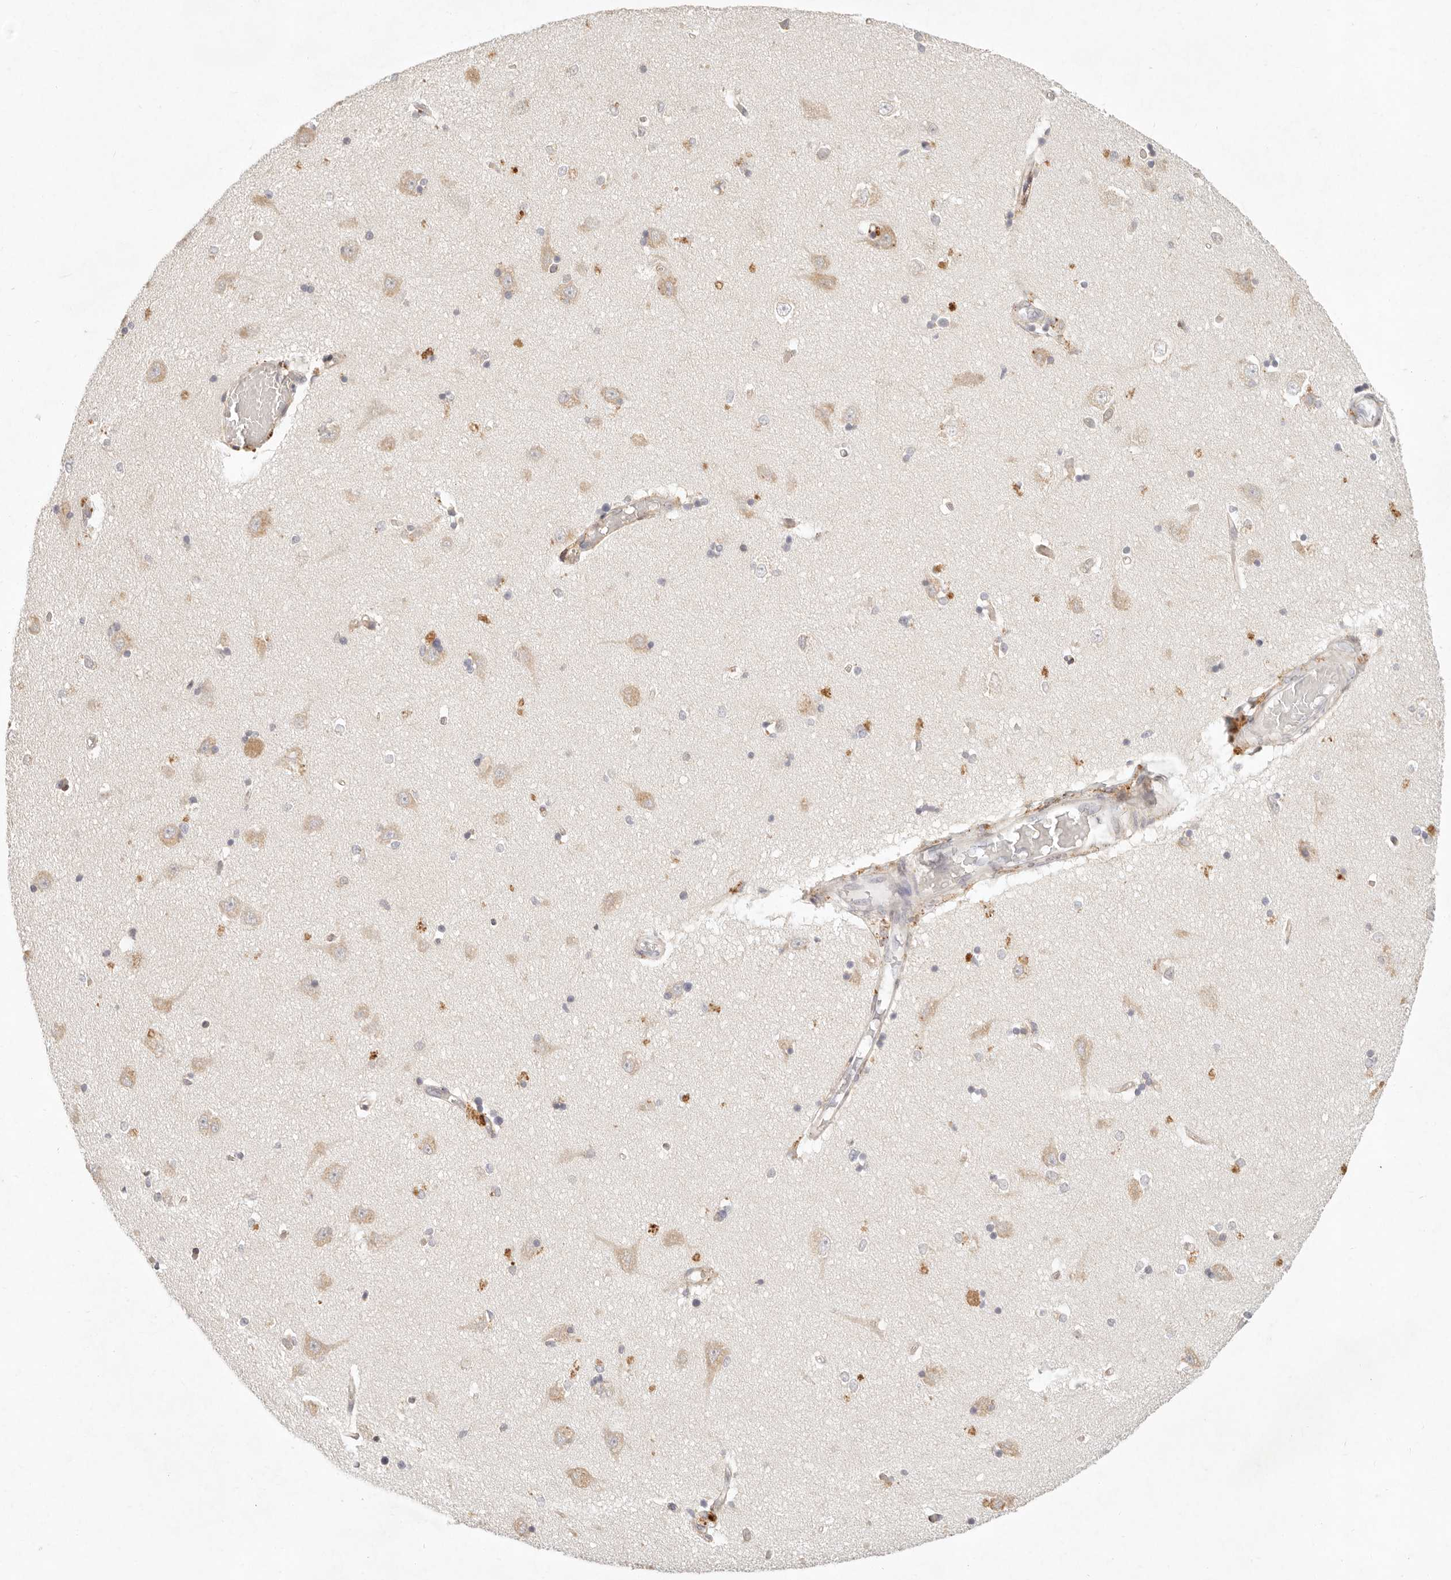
{"staining": {"intensity": "moderate", "quantity": "25%-75%", "location": "cytoplasmic/membranous"}, "tissue": "hippocampus", "cell_type": "Glial cells", "image_type": "normal", "snomed": [{"axis": "morphology", "description": "Normal tissue, NOS"}, {"axis": "topography", "description": "Hippocampus"}], "caption": "Approximately 25%-75% of glial cells in normal hippocampus show moderate cytoplasmic/membranous protein staining as visualized by brown immunohistochemical staining.", "gene": "C1orf127", "patient": {"sex": "male", "age": 45}}